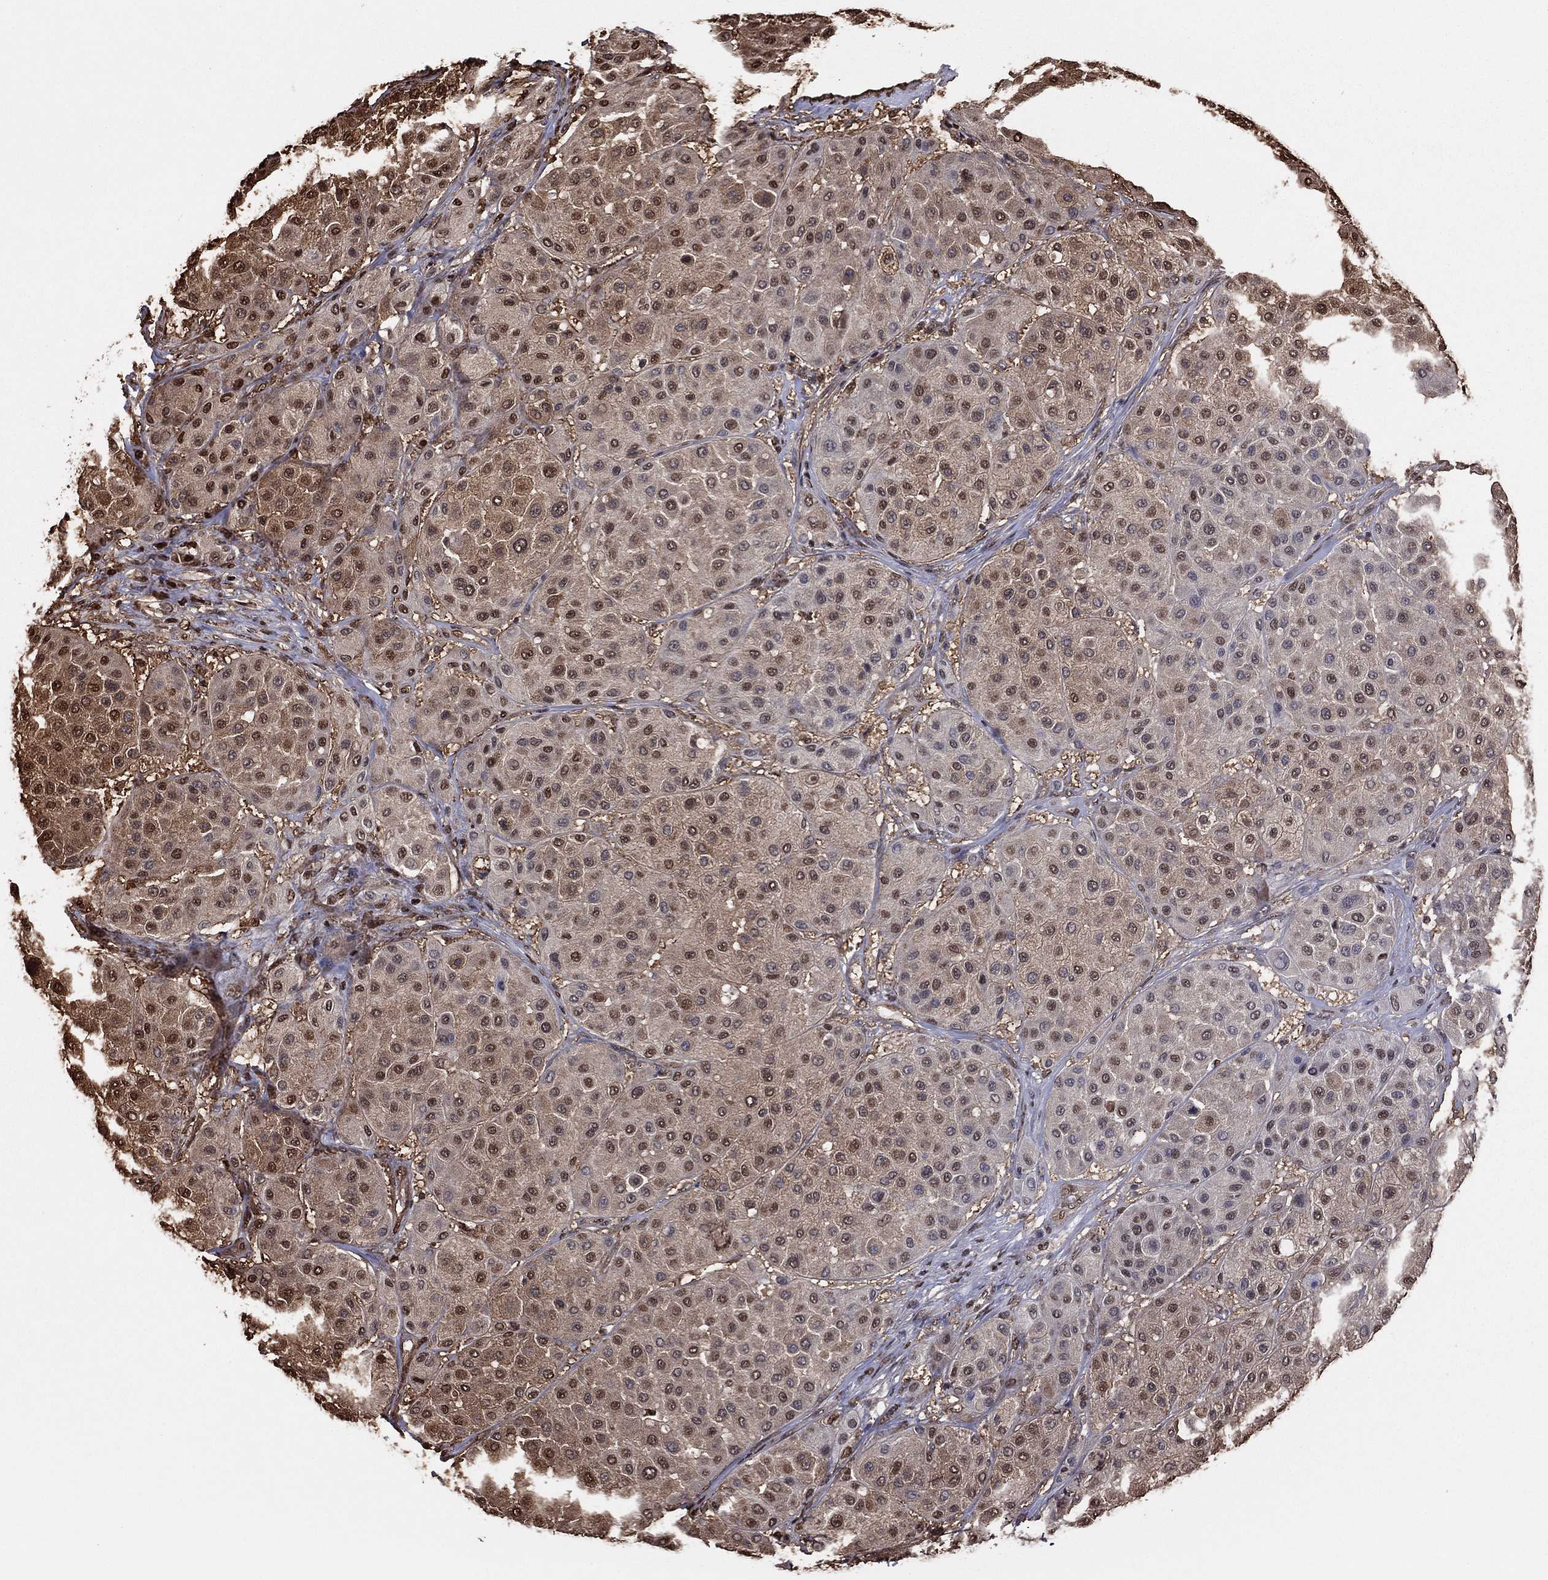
{"staining": {"intensity": "moderate", "quantity": "25%-75%", "location": "cytoplasmic/membranous,nuclear"}, "tissue": "melanoma", "cell_type": "Tumor cells", "image_type": "cancer", "snomed": [{"axis": "morphology", "description": "Malignant melanoma, Metastatic site"}, {"axis": "topography", "description": "Smooth muscle"}], "caption": "Immunohistochemistry photomicrograph of melanoma stained for a protein (brown), which displays medium levels of moderate cytoplasmic/membranous and nuclear positivity in about 25%-75% of tumor cells.", "gene": "GAPDH", "patient": {"sex": "male", "age": 41}}